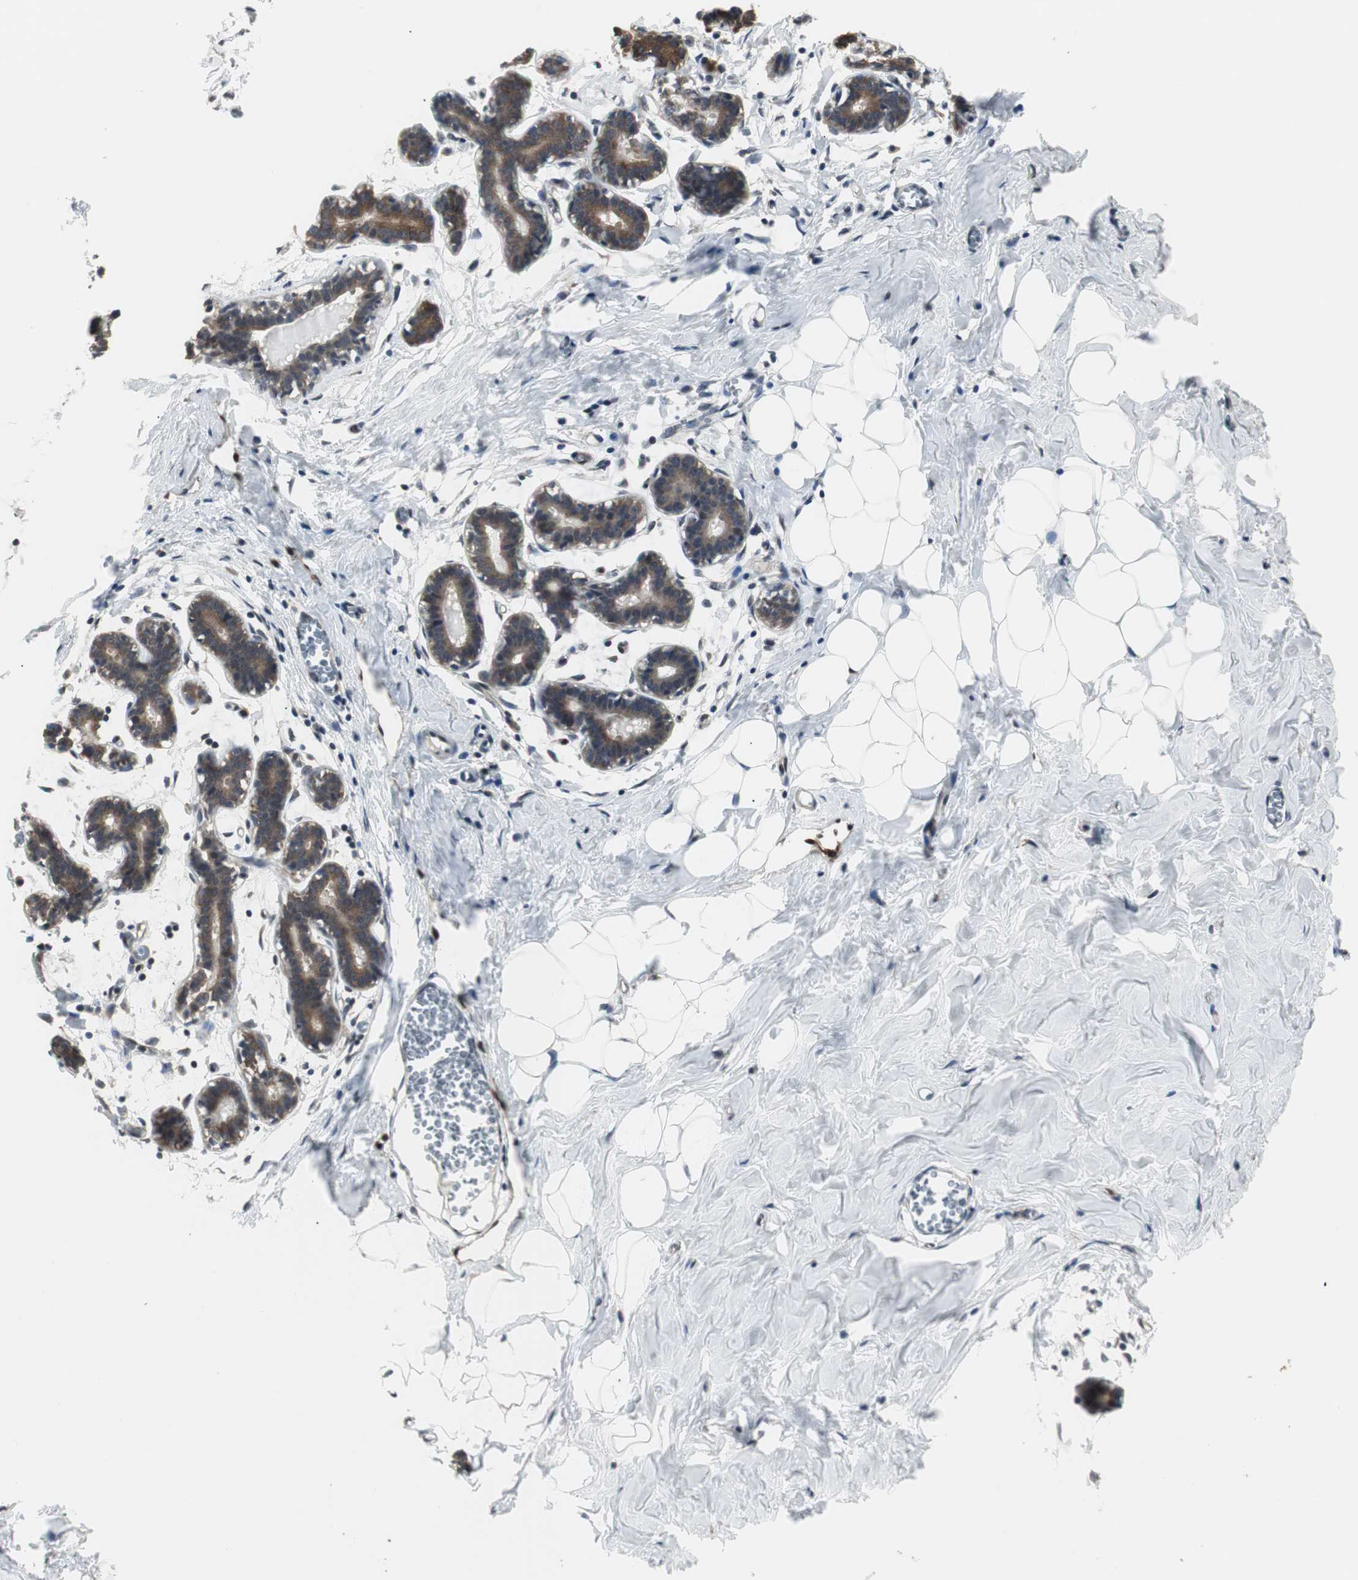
{"staining": {"intensity": "weak", "quantity": ">75%", "location": "cytoplasmic/membranous"}, "tissue": "breast", "cell_type": "Adipocytes", "image_type": "normal", "snomed": [{"axis": "morphology", "description": "Normal tissue, NOS"}, {"axis": "topography", "description": "Breast"}], "caption": "Protein staining reveals weak cytoplasmic/membranous staining in approximately >75% of adipocytes in unremarkable breast.", "gene": "SMAD1", "patient": {"sex": "female", "age": 27}}